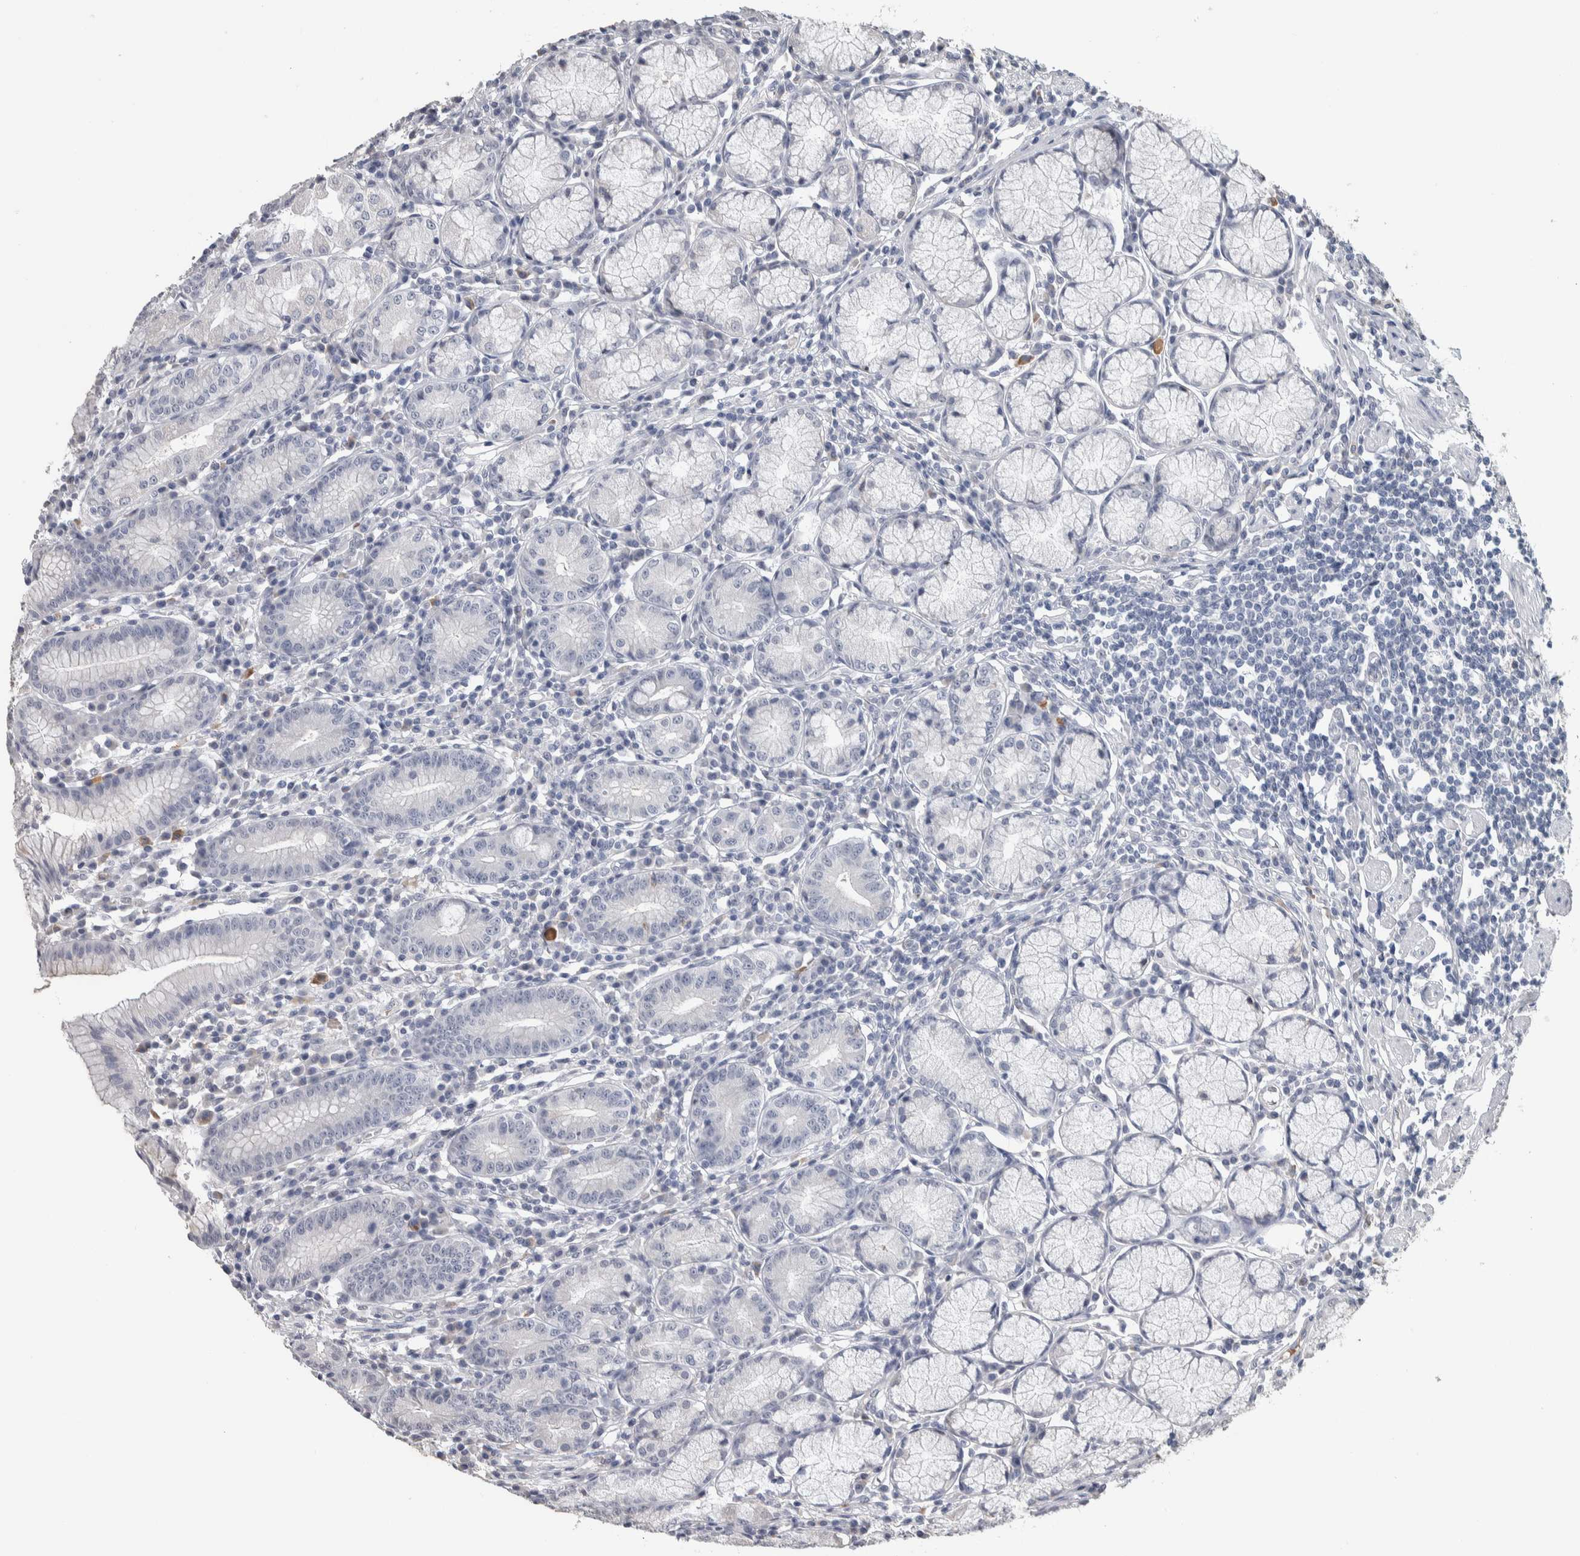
{"staining": {"intensity": "negative", "quantity": "none", "location": "none"}, "tissue": "stomach", "cell_type": "Glandular cells", "image_type": "normal", "snomed": [{"axis": "morphology", "description": "Normal tissue, NOS"}, {"axis": "topography", "description": "Stomach"}], "caption": "IHC image of normal stomach: human stomach stained with DAB (3,3'-diaminobenzidine) shows no significant protein staining in glandular cells.", "gene": "TMEM102", "patient": {"sex": "male", "age": 55}}